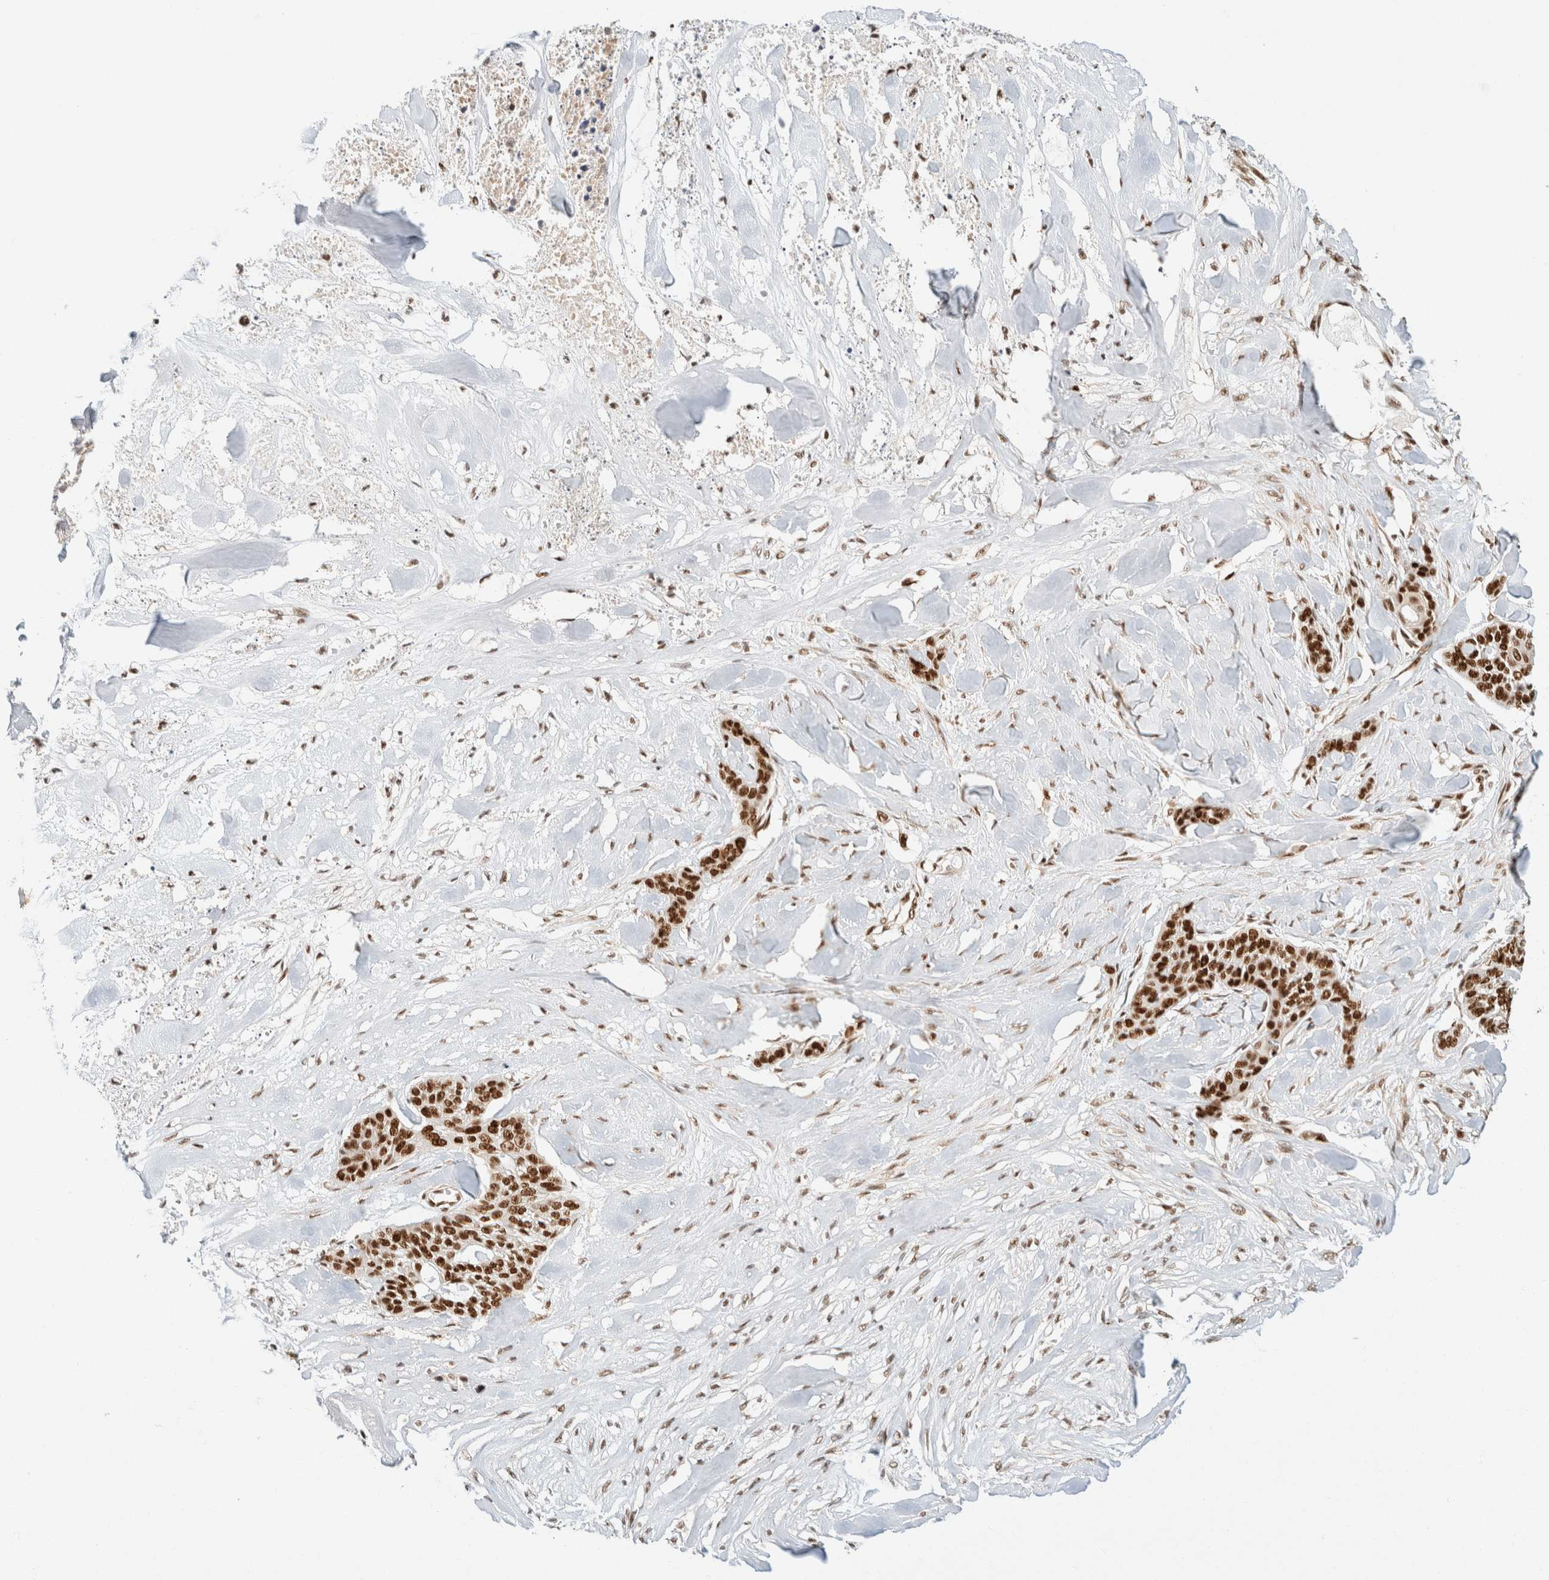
{"staining": {"intensity": "strong", "quantity": ">75%", "location": "nuclear"}, "tissue": "skin cancer", "cell_type": "Tumor cells", "image_type": "cancer", "snomed": [{"axis": "morphology", "description": "Basal cell carcinoma"}, {"axis": "topography", "description": "Skin"}], "caption": "Strong nuclear positivity for a protein is seen in approximately >75% of tumor cells of basal cell carcinoma (skin) using immunohistochemistry.", "gene": "ZNF768", "patient": {"sex": "female", "age": 64}}